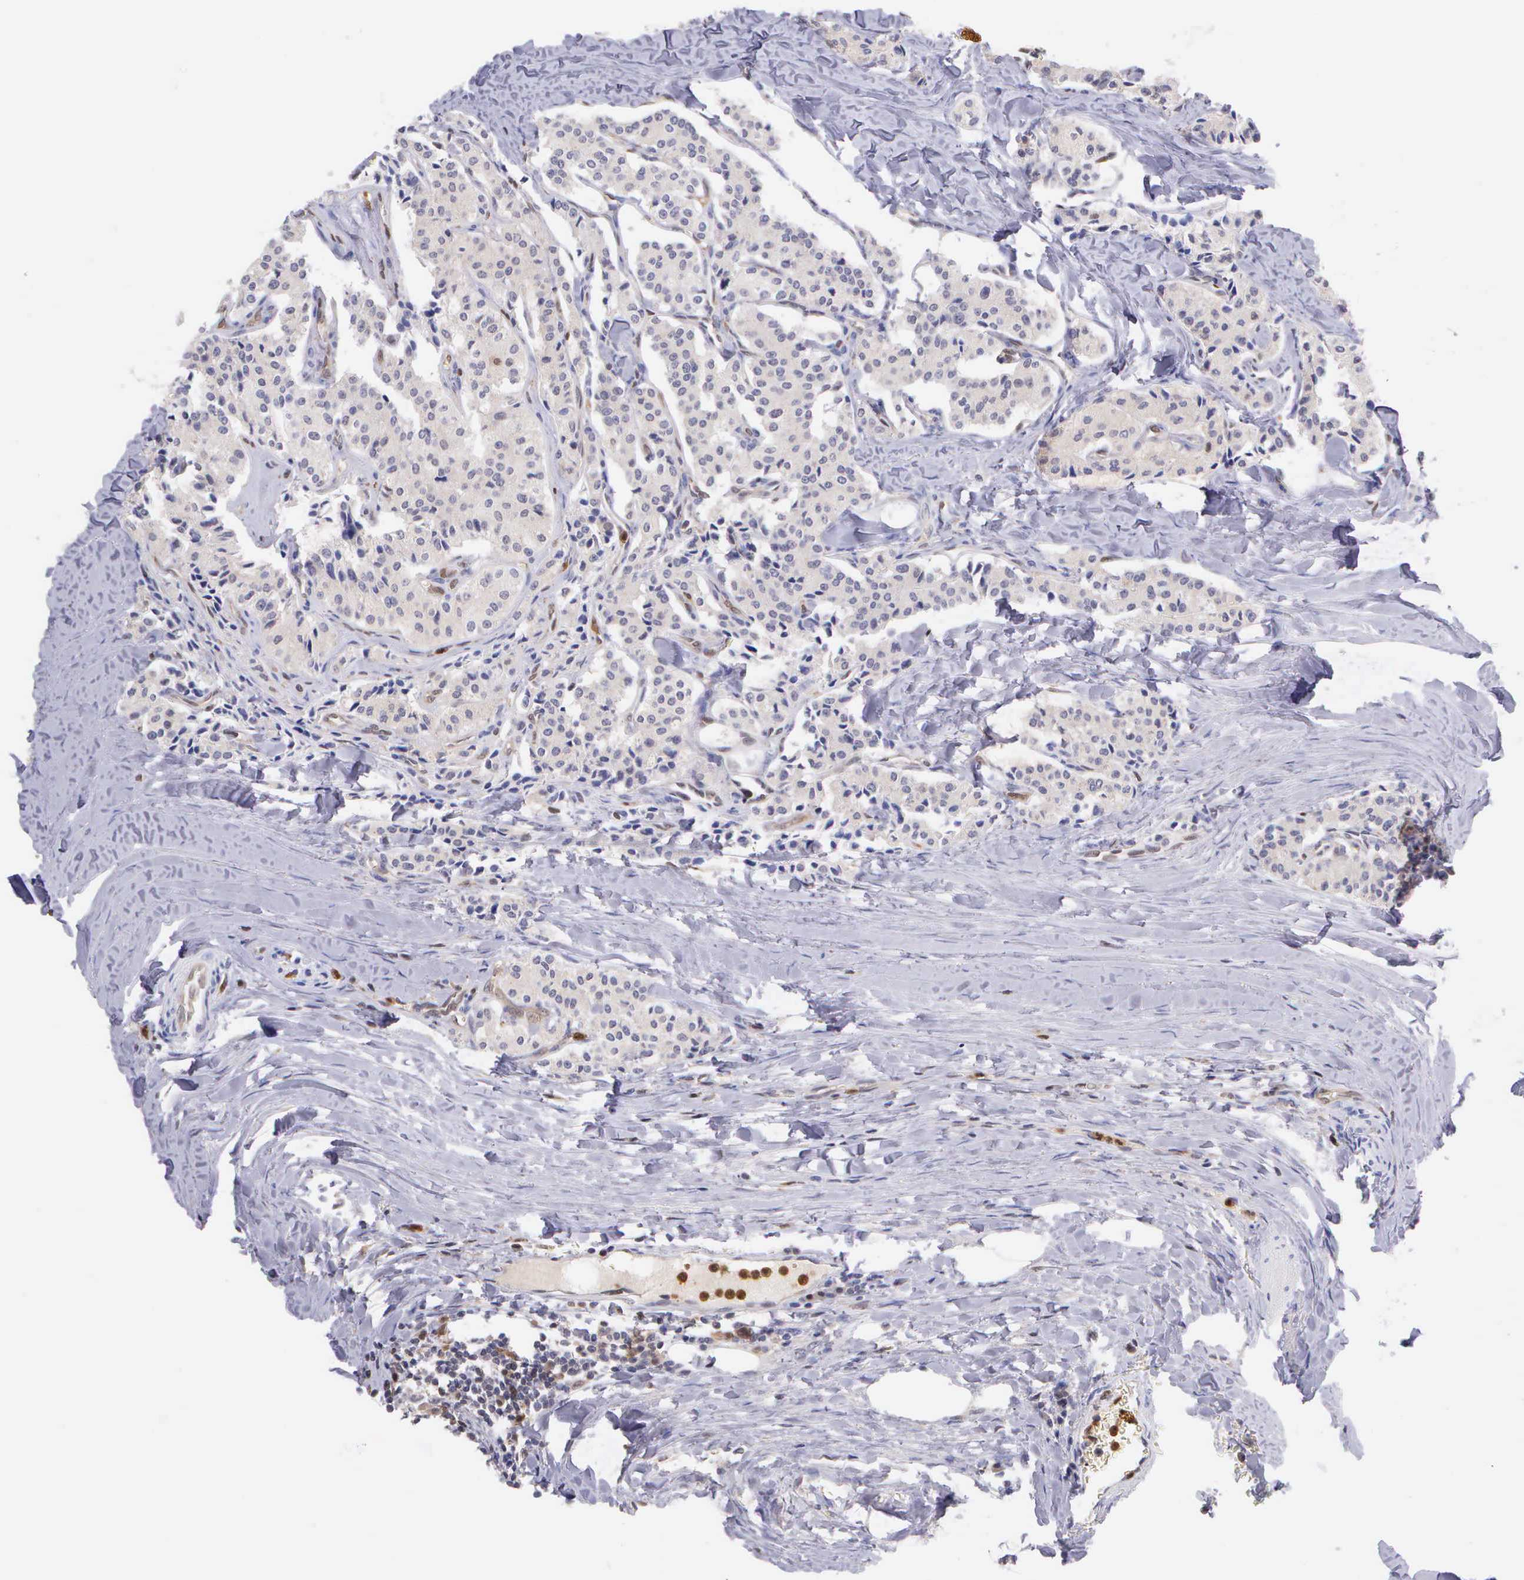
{"staining": {"intensity": "negative", "quantity": "none", "location": "none"}, "tissue": "carcinoid", "cell_type": "Tumor cells", "image_type": "cancer", "snomed": [{"axis": "morphology", "description": "Carcinoid, malignant, NOS"}, {"axis": "topography", "description": "Bronchus"}], "caption": "Image shows no significant protein expression in tumor cells of carcinoid (malignant).", "gene": "BID", "patient": {"sex": "male", "age": 55}}